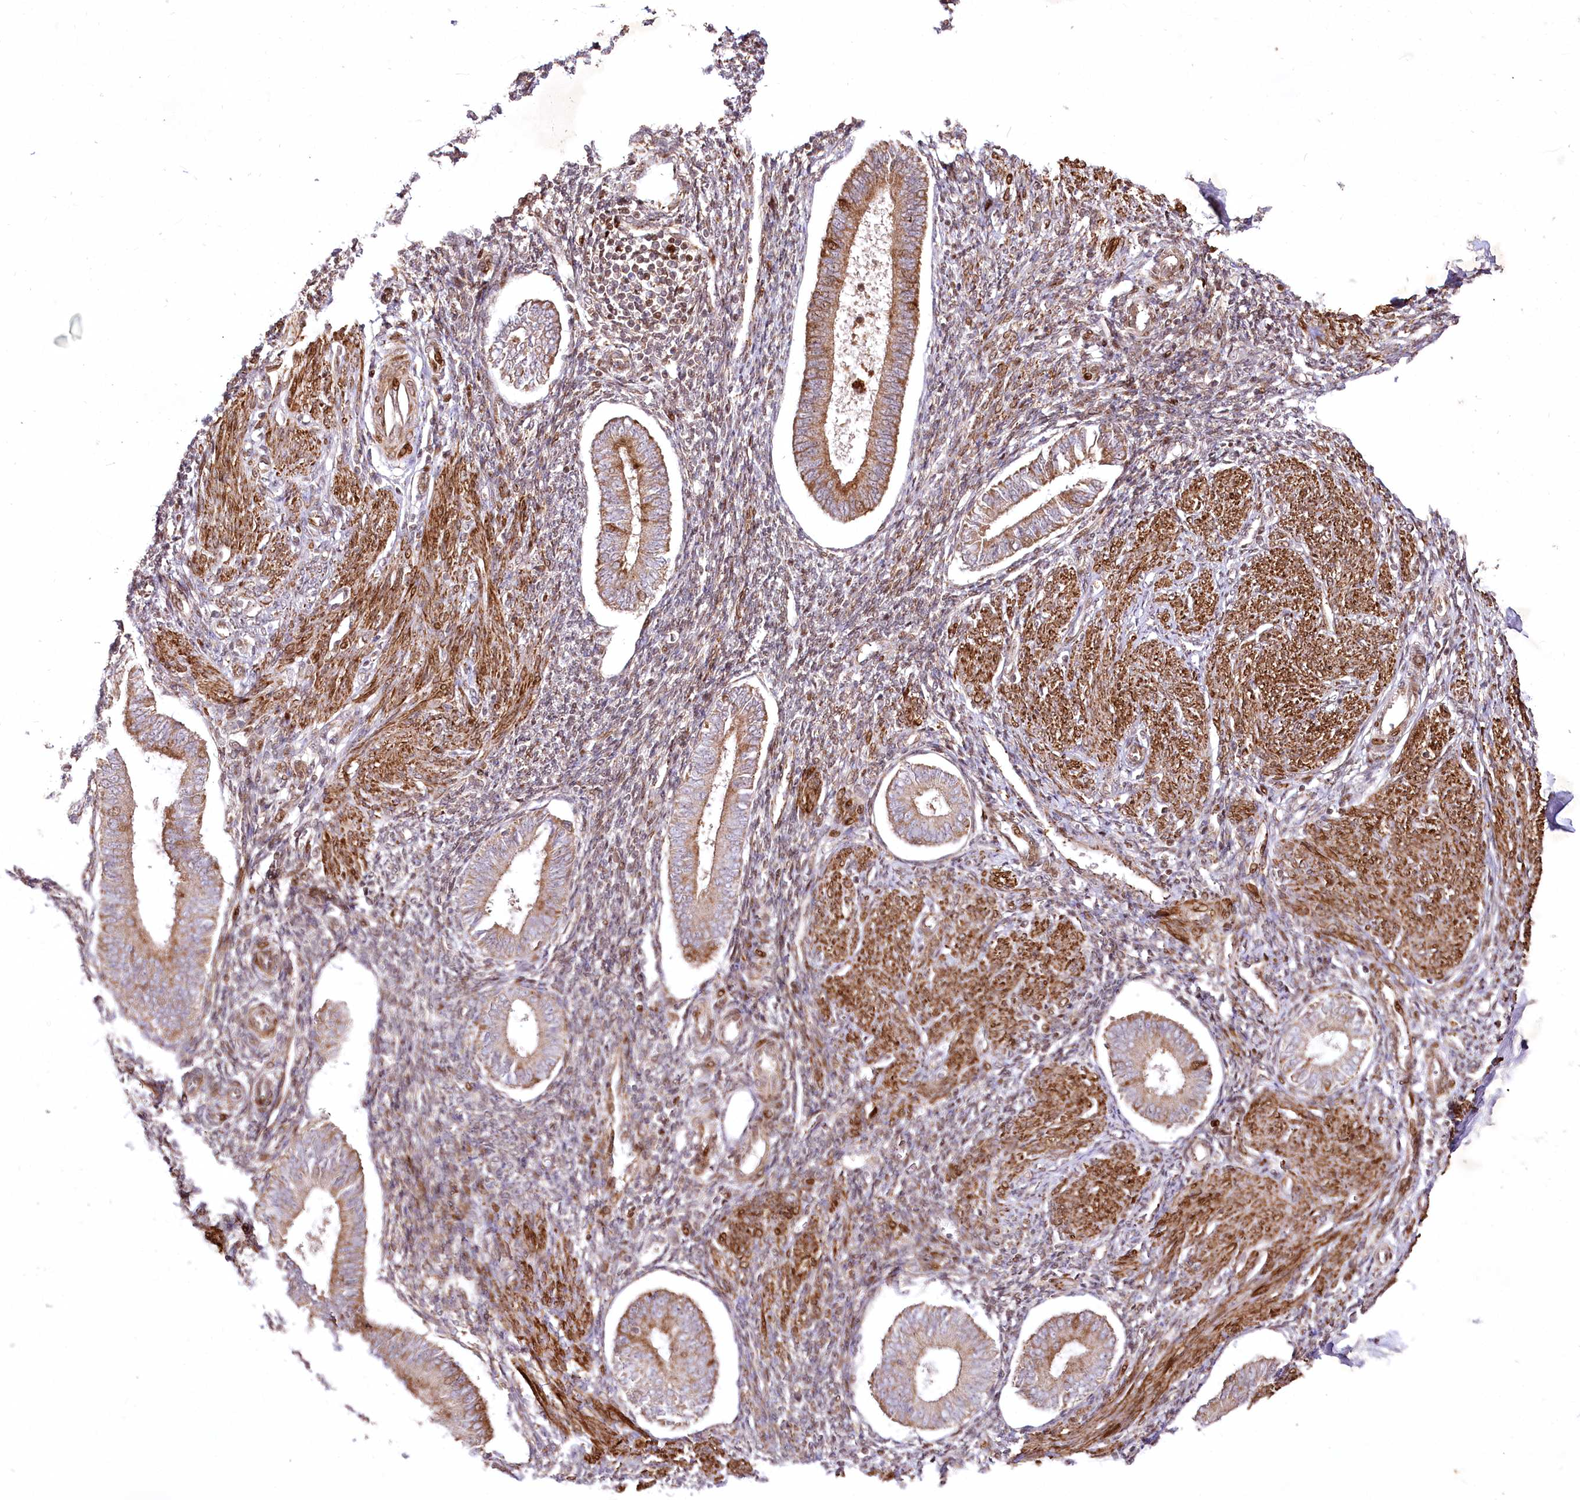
{"staining": {"intensity": "moderate", "quantity": "25%-75%", "location": "cytoplasmic/membranous"}, "tissue": "endometrium", "cell_type": "Cells in endometrial stroma", "image_type": "normal", "snomed": [{"axis": "morphology", "description": "Normal tissue, NOS"}, {"axis": "topography", "description": "Uterus"}, {"axis": "topography", "description": "Endometrium"}], "caption": "IHC staining of unremarkable endometrium, which reveals medium levels of moderate cytoplasmic/membranous expression in about 25%-75% of cells in endometrial stroma indicating moderate cytoplasmic/membranous protein positivity. The staining was performed using DAB (3,3'-diaminobenzidine) (brown) for protein detection and nuclei were counterstained in hematoxylin (blue).", "gene": "PSTK", "patient": {"sex": "female", "age": 48}}